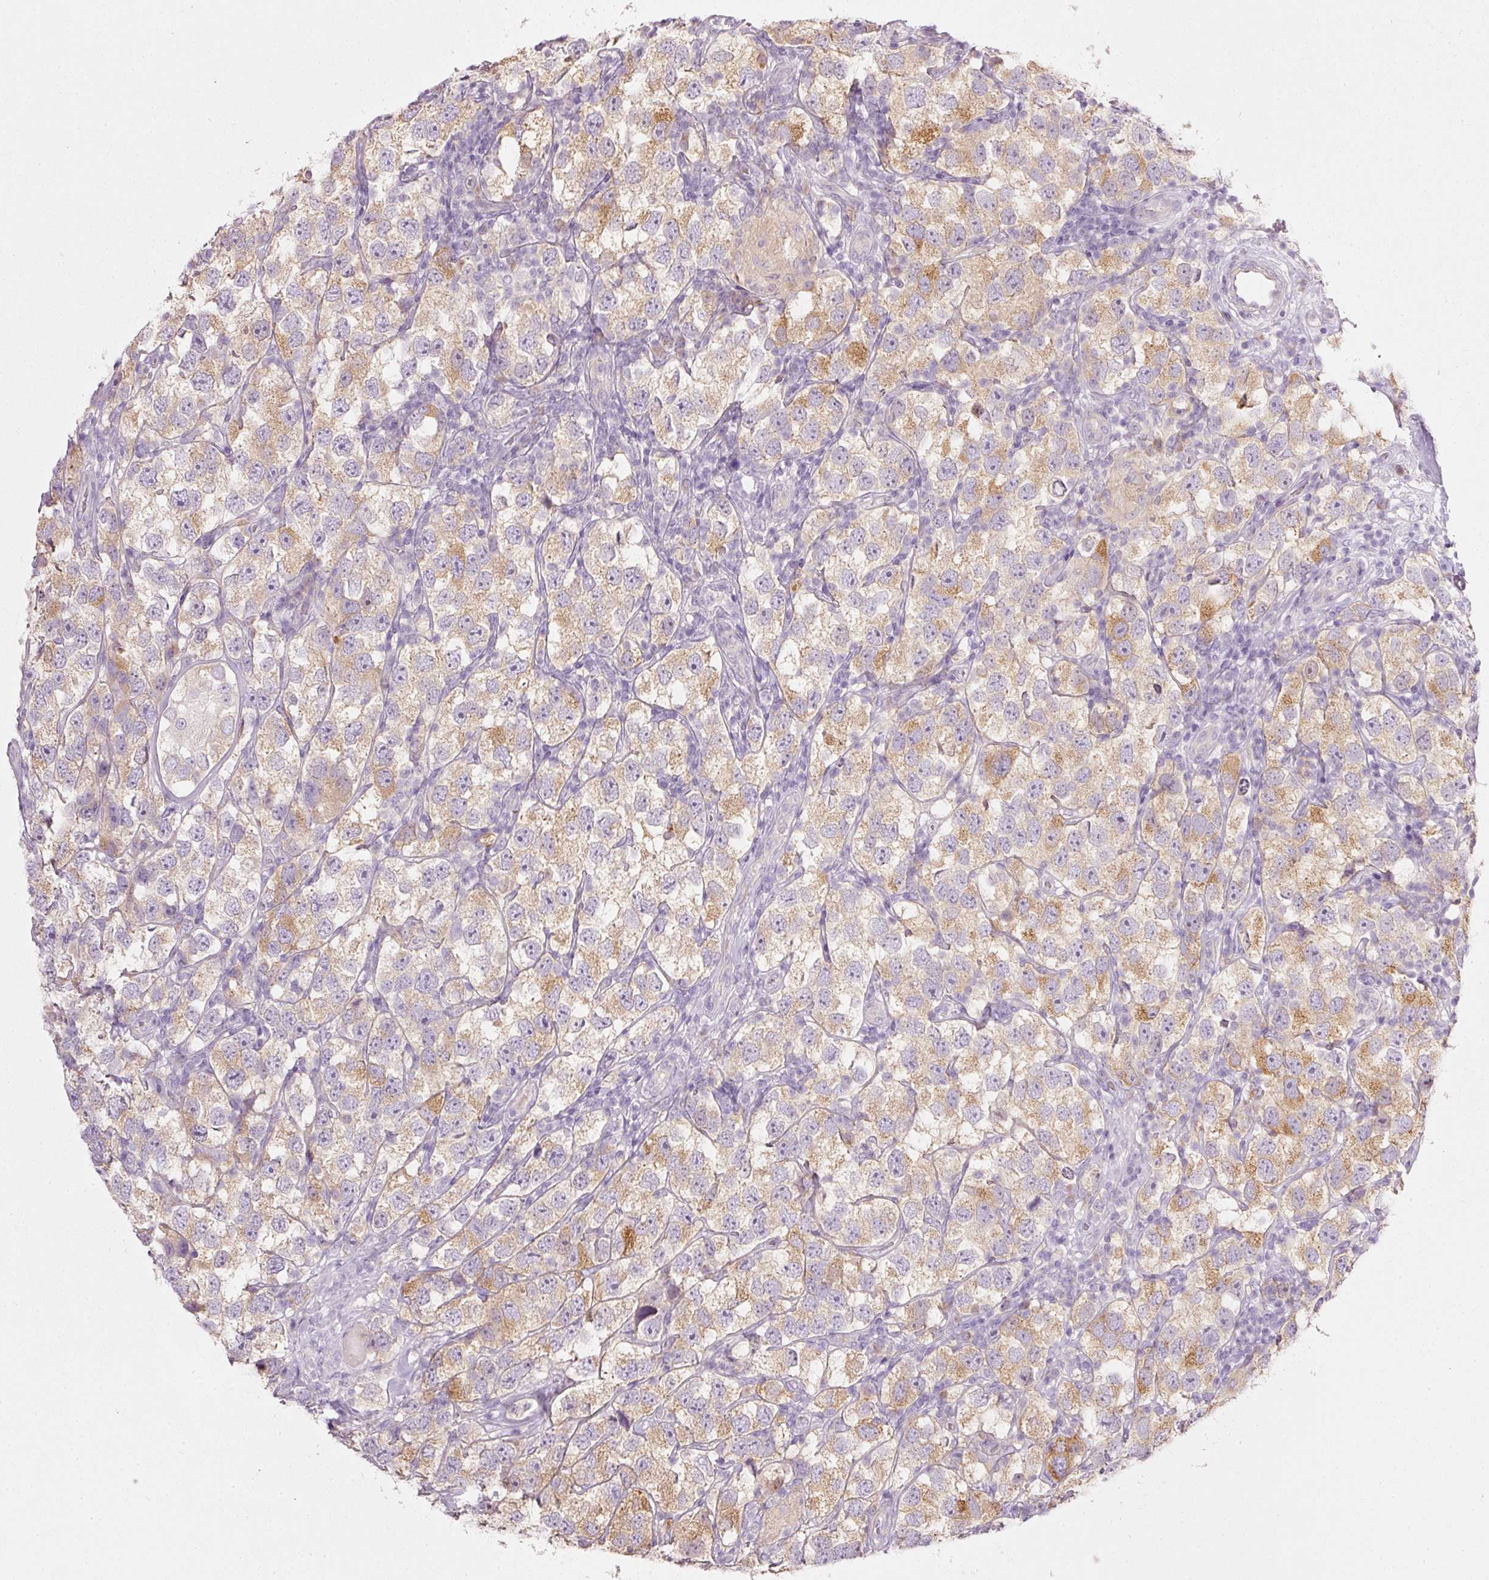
{"staining": {"intensity": "strong", "quantity": "25%-75%", "location": "cytoplasmic/membranous"}, "tissue": "testis cancer", "cell_type": "Tumor cells", "image_type": "cancer", "snomed": [{"axis": "morphology", "description": "Seminoma, NOS"}, {"axis": "topography", "description": "Testis"}], "caption": "Strong cytoplasmic/membranous positivity is present in approximately 25%-75% of tumor cells in seminoma (testis).", "gene": "PDXDC1", "patient": {"sex": "male", "age": 26}}